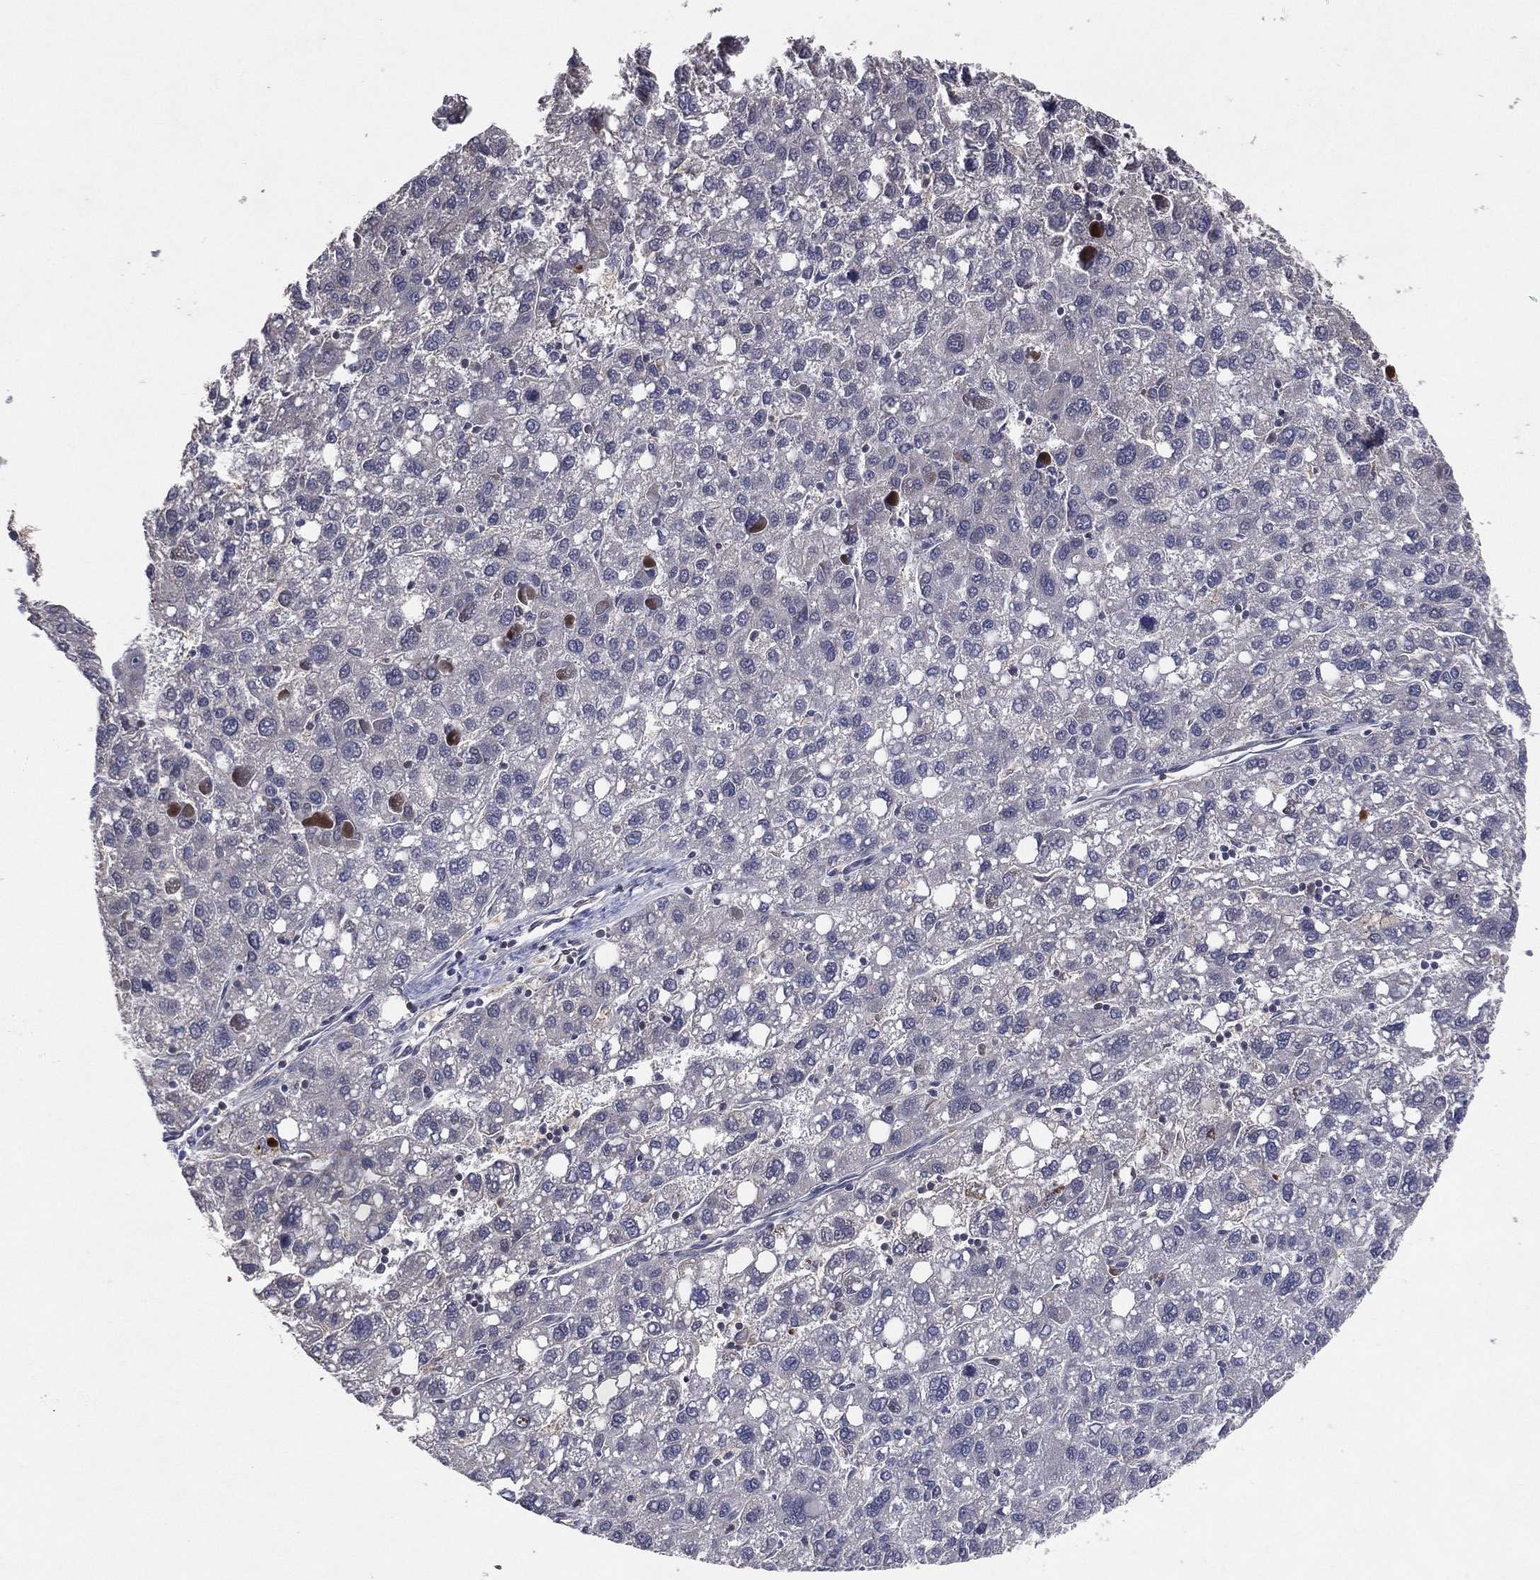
{"staining": {"intensity": "negative", "quantity": "none", "location": "none"}, "tissue": "liver cancer", "cell_type": "Tumor cells", "image_type": "cancer", "snomed": [{"axis": "morphology", "description": "Carcinoma, Hepatocellular, NOS"}, {"axis": "topography", "description": "Liver"}], "caption": "A photomicrograph of human hepatocellular carcinoma (liver) is negative for staining in tumor cells.", "gene": "DNAH7", "patient": {"sex": "female", "age": 82}}